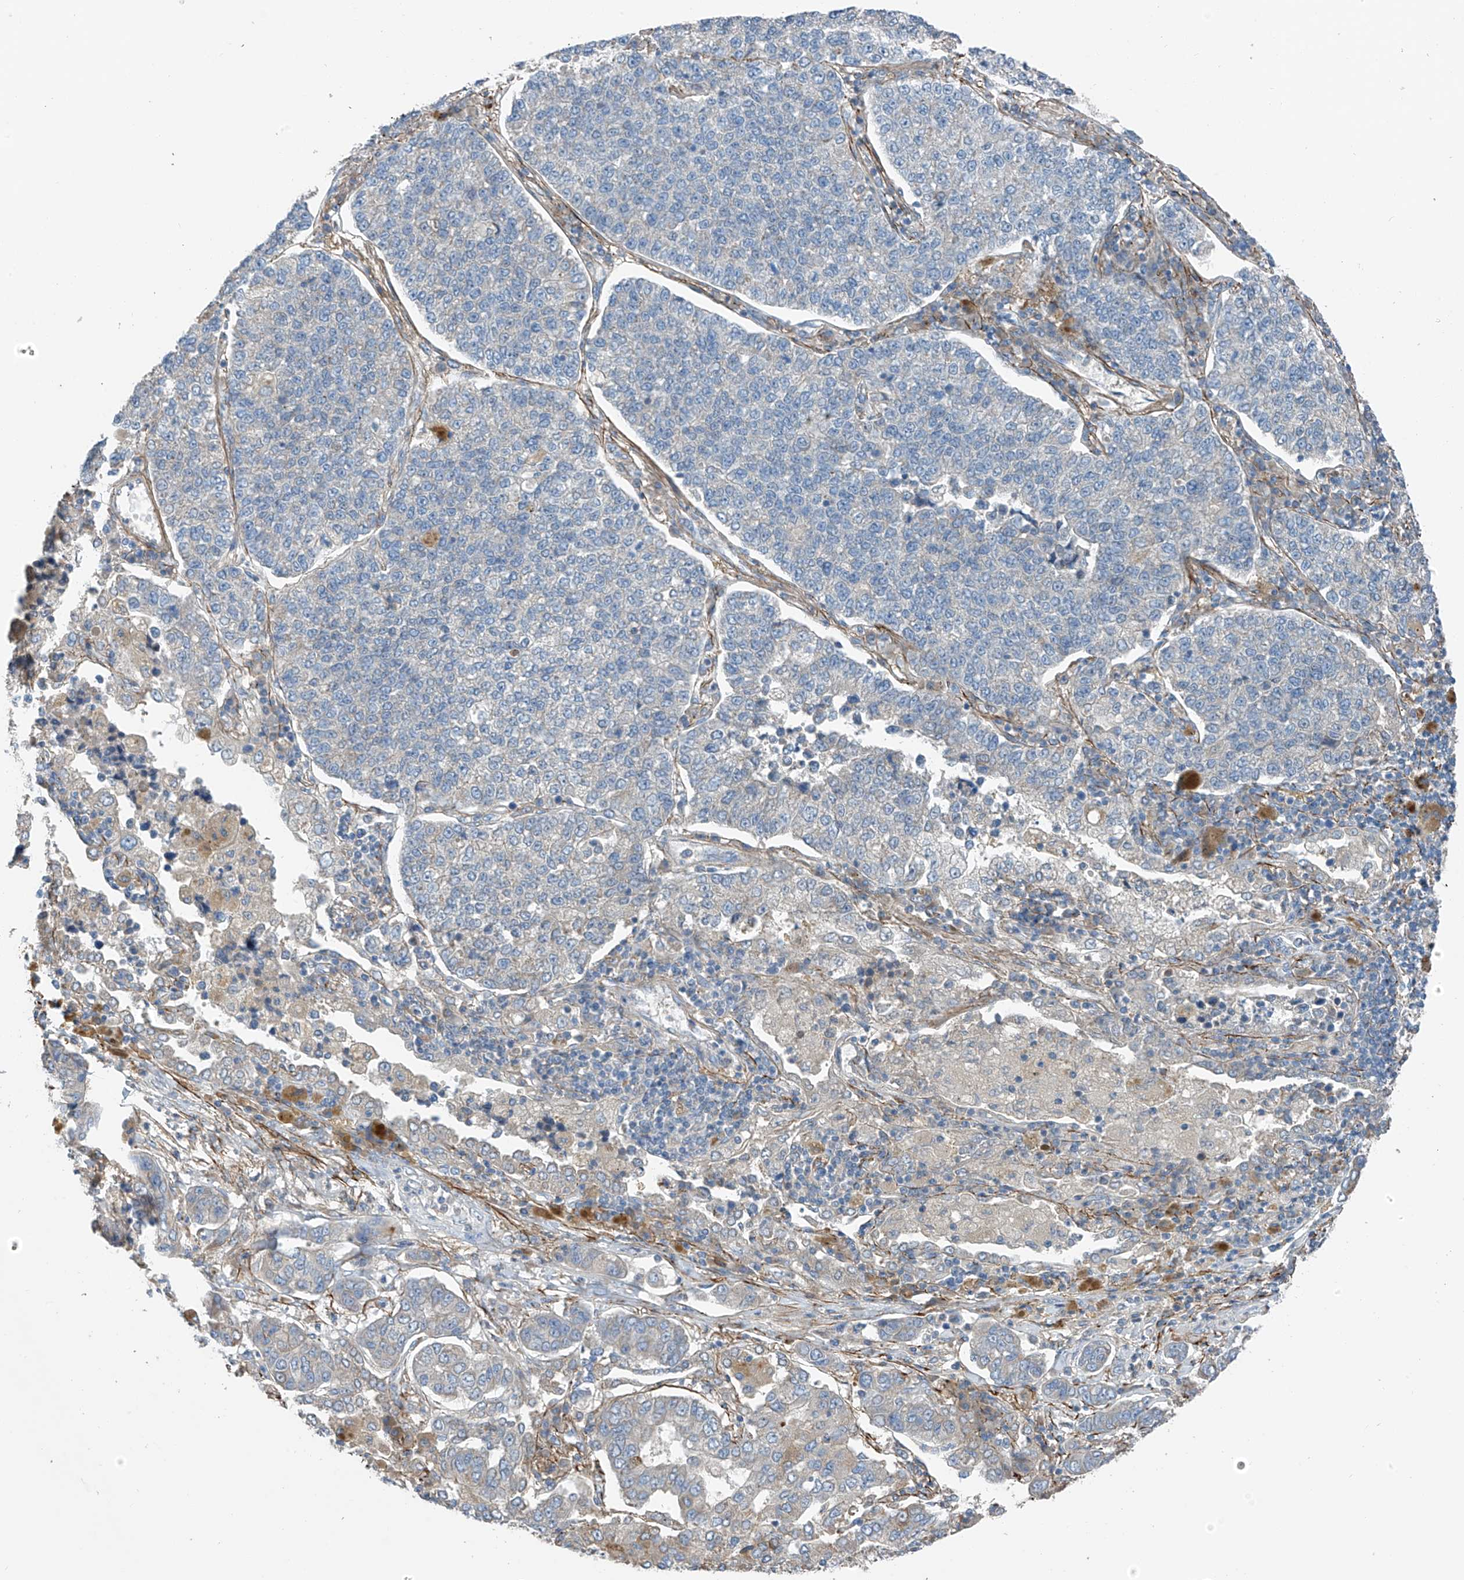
{"staining": {"intensity": "negative", "quantity": "none", "location": "none"}, "tissue": "lung cancer", "cell_type": "Tumor cells", "image_type": "cancer", "snomed": [{"axis": "morphology", "description": "Adenocarcinoma, NOS"}, {"axis": "topography", "description": "Lung"}], "caption": "This histopathology image is of adenocarcinoma (lung) stained with immunohistochemistry (IHC) to label a protein in brown with the nuclei are counter-stained blue. There is no staining in tumor cells. (DAB immunohistochemistry visualized using brightfield microscopy, high magnification).", "gene": "GALNTL6", "patient": {"sex": "male", "age": 49}}